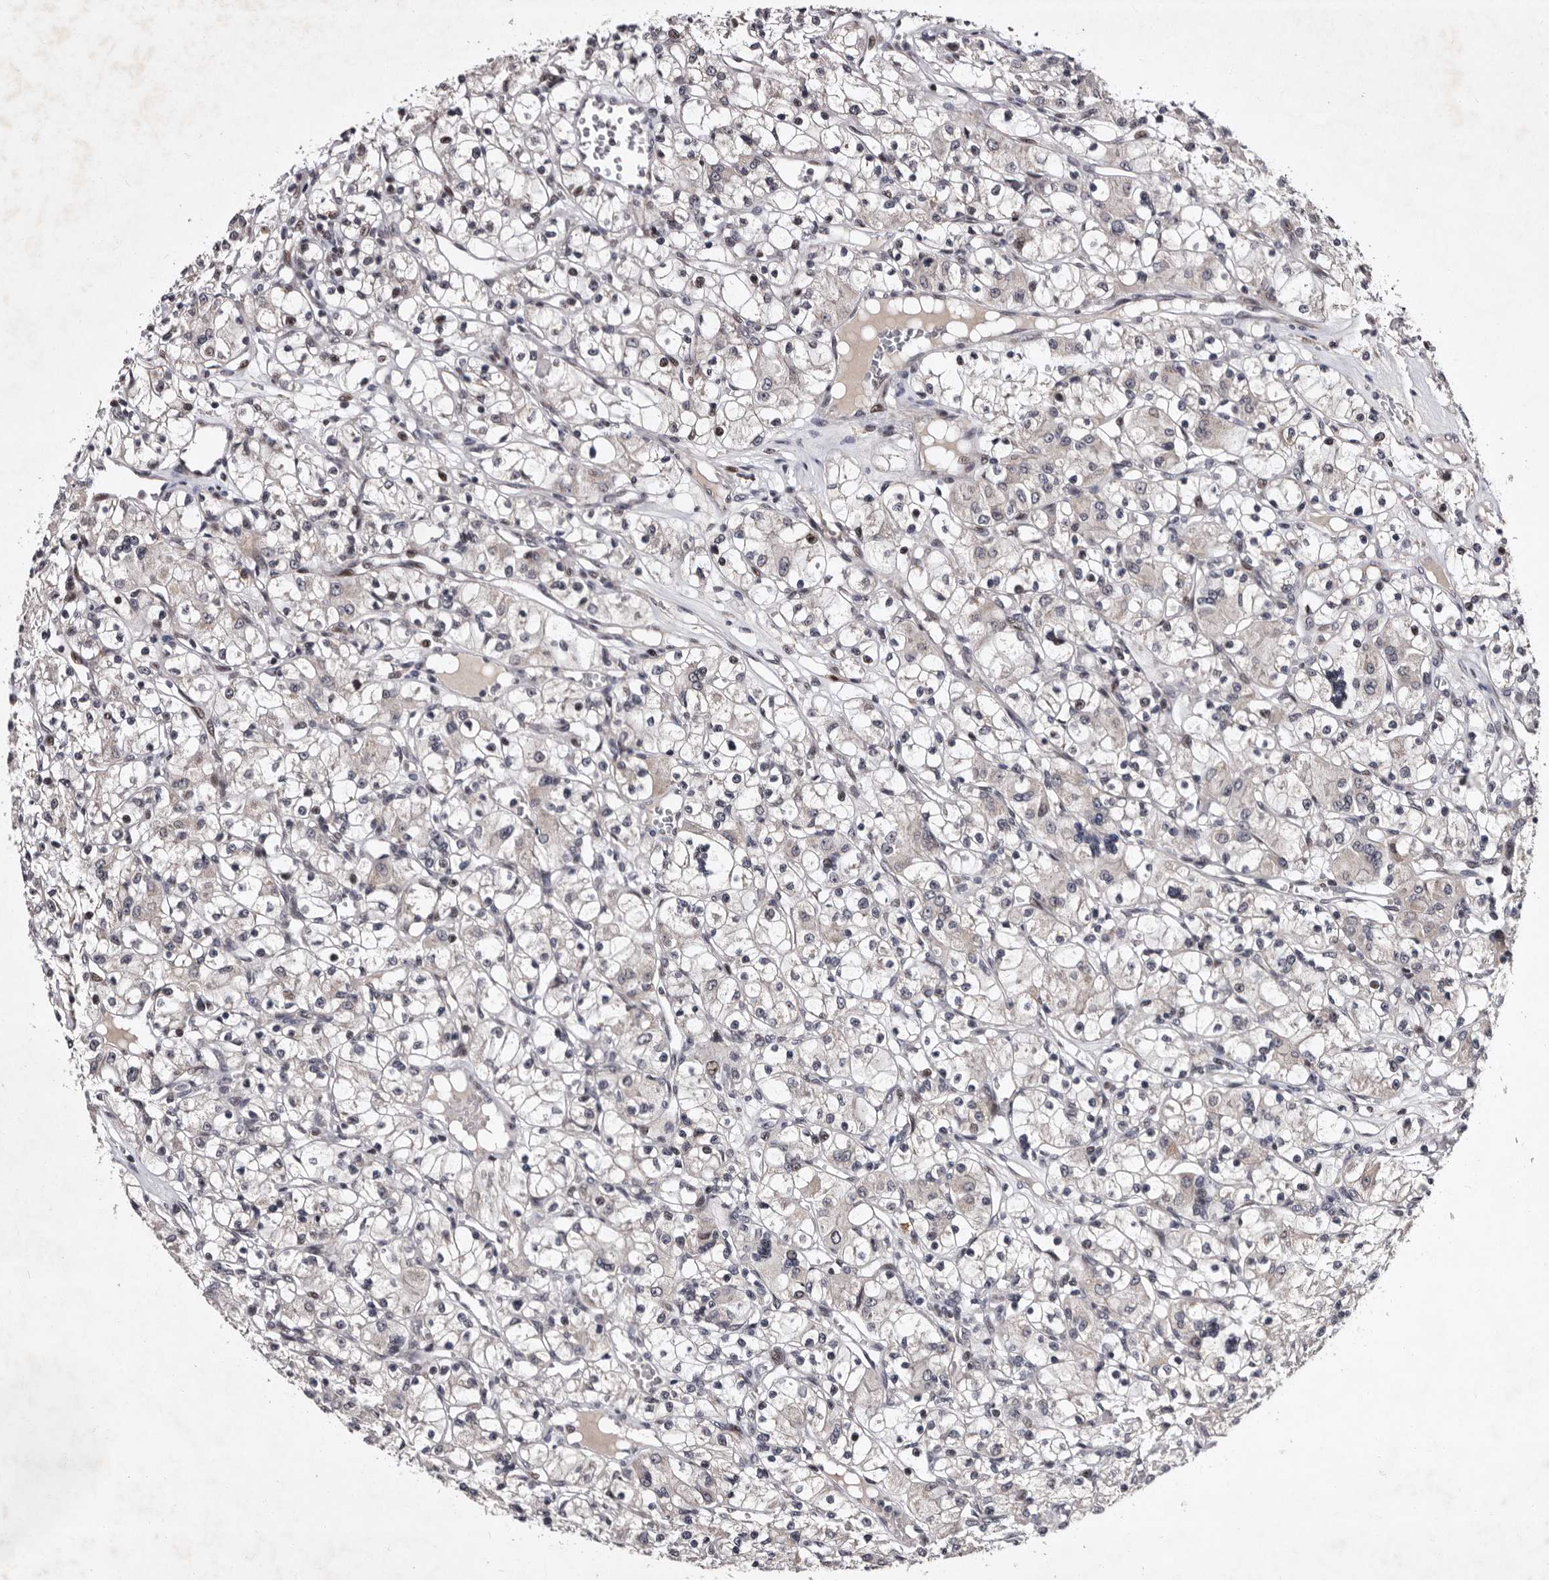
{"staining": {"intensity": "negative", "quantity": "none", "location": "none"}, "tissue": "renal cancer", "cell_type": "Tumor cells", "image_type": "cancer", "snomed": [{"axis": "morphology", "description": "Adenocarcinoma, NOS"}, {"axis": "topography", "description": "Kidney"}], "caption": "Tumor cells show no significant protein staining in renal cancer.", "gene": "TNKS", "patient": {"sex": "female", "age": 59}}